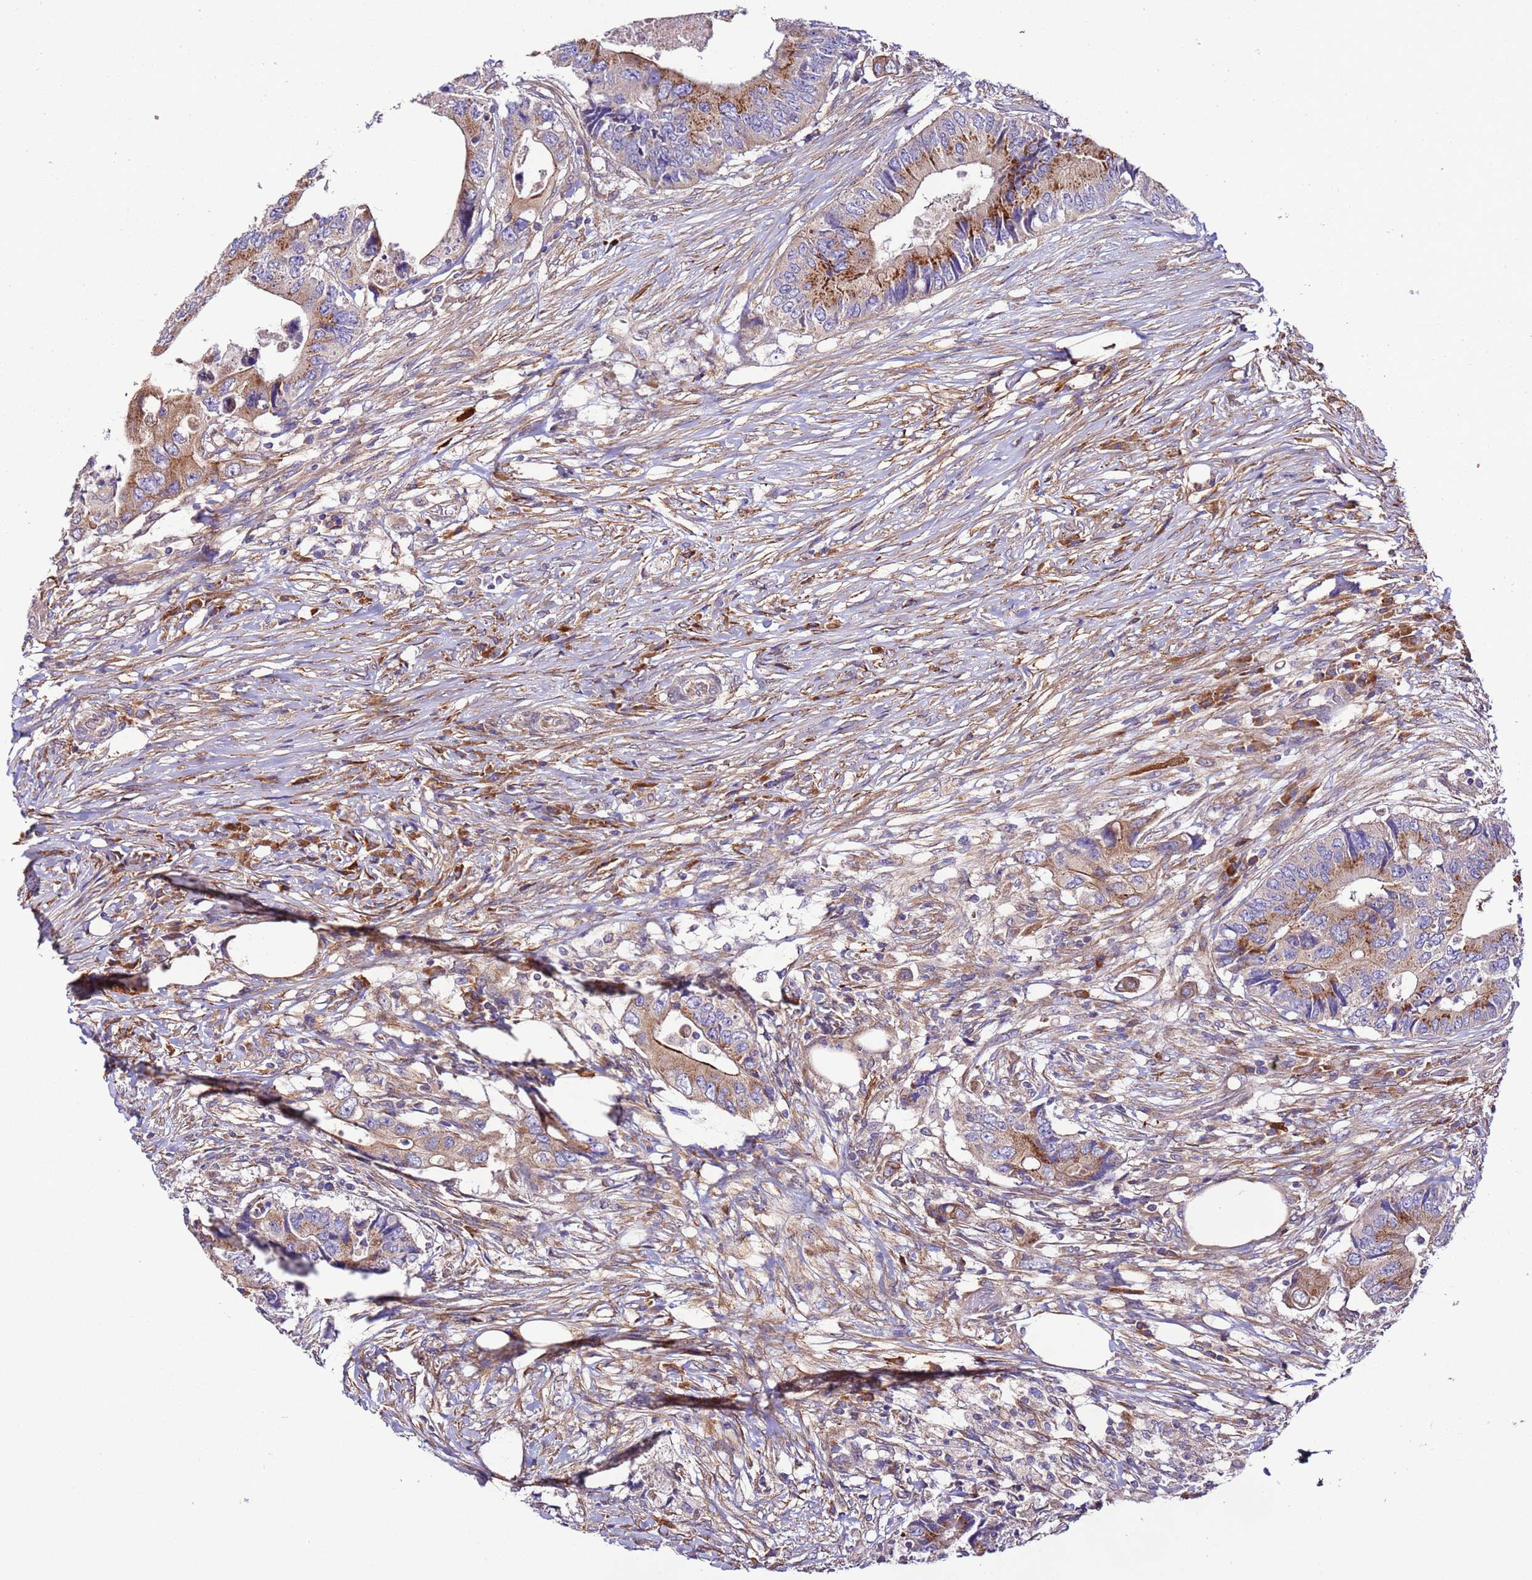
{"staining": {"intensity": "moderate", "quantity": "25%-75%", "location": "cytoplasmic/membranous"}, "tissue": "colorectal cancer", "cell_type": "Tumor cells", "image_type": "cancer", "snomed": [{"axis": "morphology", "description": "Adenocarcinoma, NOS"}, {"axis": "topography", "description": "Colon"}], "caption": "Moderate cytoplasmic/membranous staining for a protein is present in approximately 25%-75% of tumor cells of adenocarcinoma (colorectal) using IHC.", "gene": "SPCS1", "patient": {"sex": "male", "age": 71}}